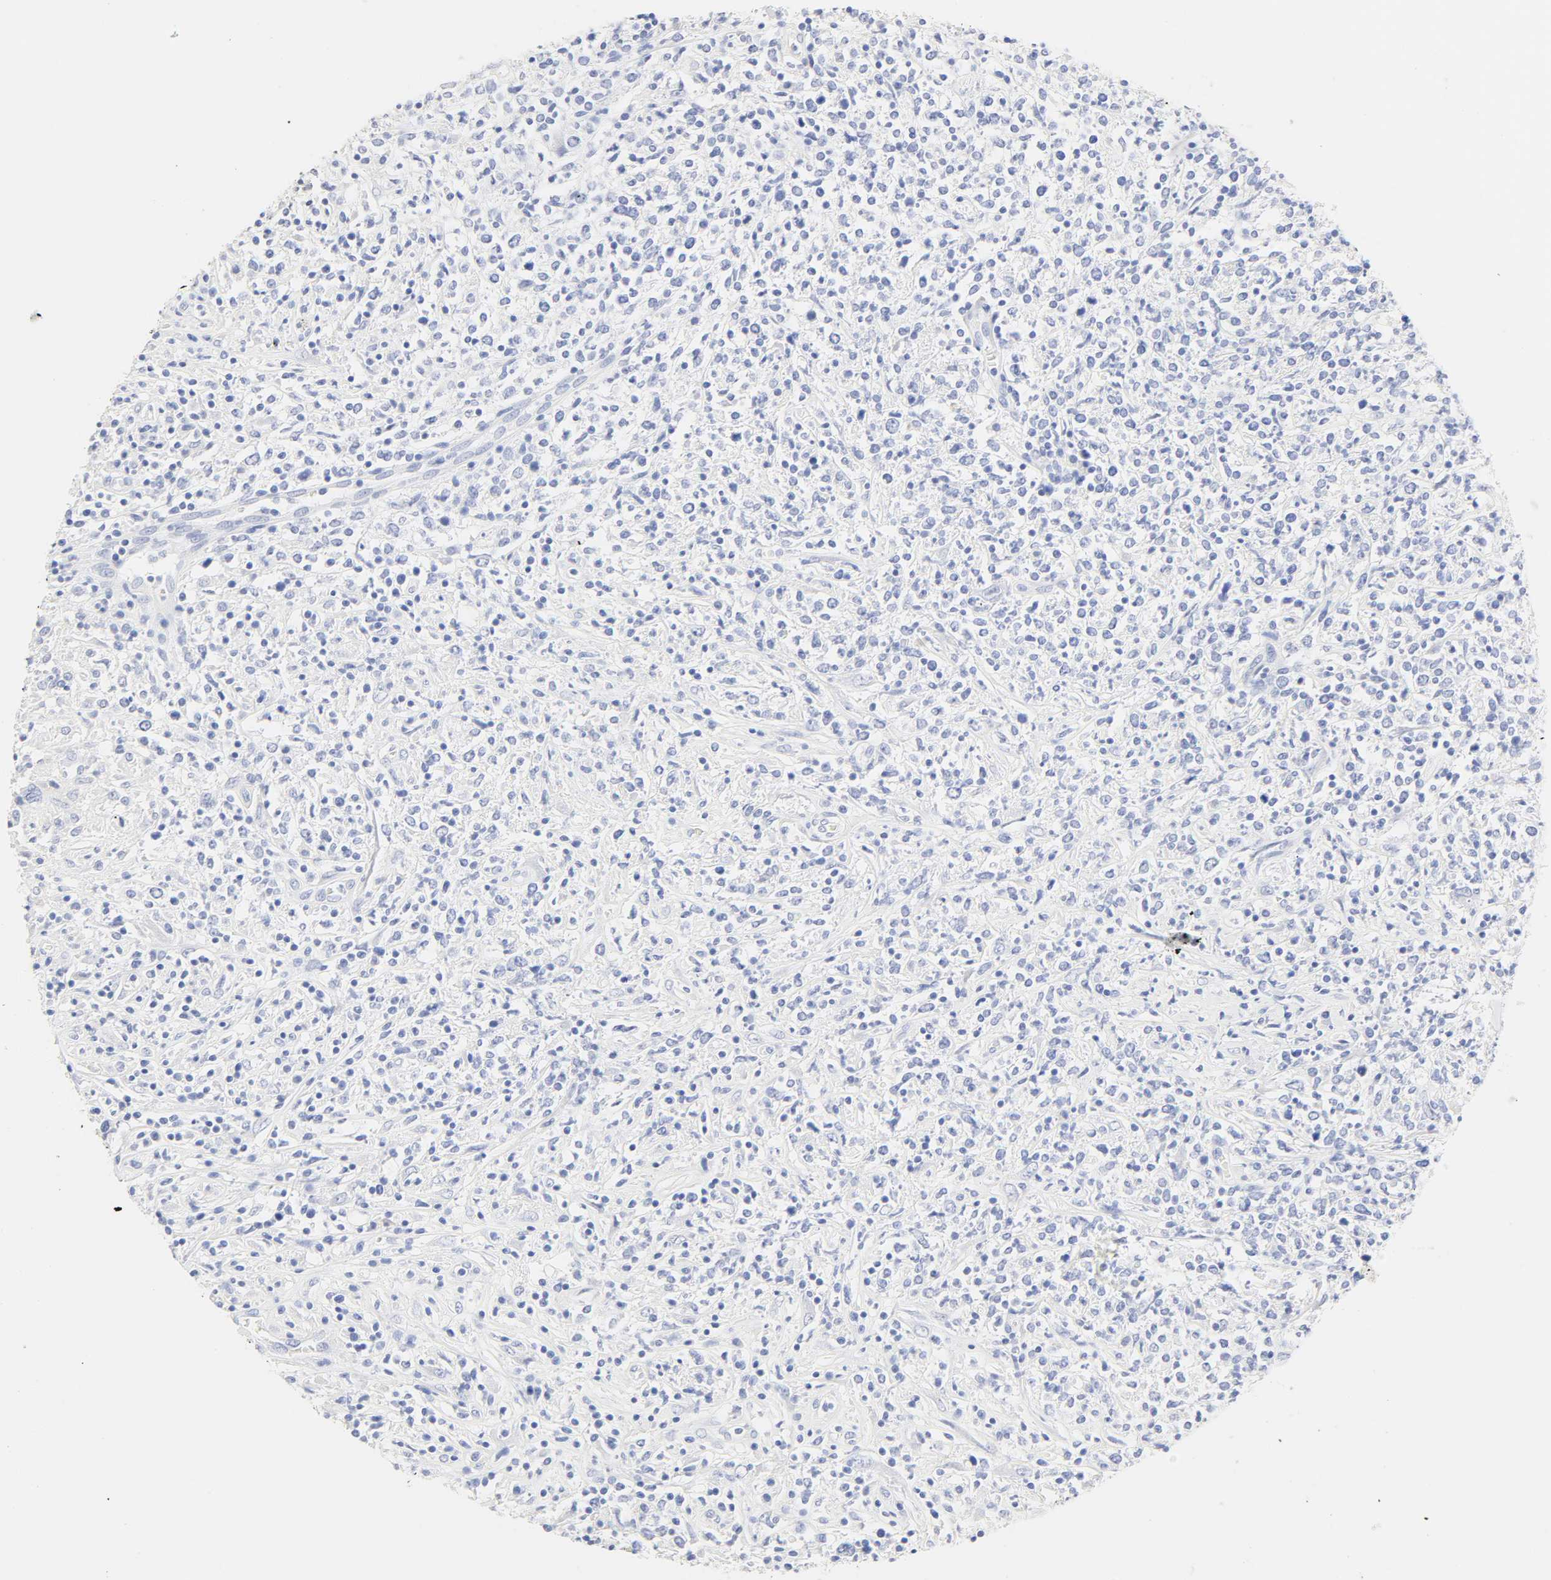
{"staining": {"intensity": "negative", "quantity": "none", "location": "none"}, "tissue": "lymphoma", "cell_type": "Tumor cells", "image_type": "cancer", "snomed": [{"axis": "morphology", "description": "Malignant lymphoma, non-Hodgkin's type, High grade"}, {"axis": "topography", "description": "Lymph node"}], "caption": "The micrograph demonstrates no significant positivity in tumor cells of lymphoma.", "gene": "SLCO1B3", "patient": {"sex": "female", "age": 84}}